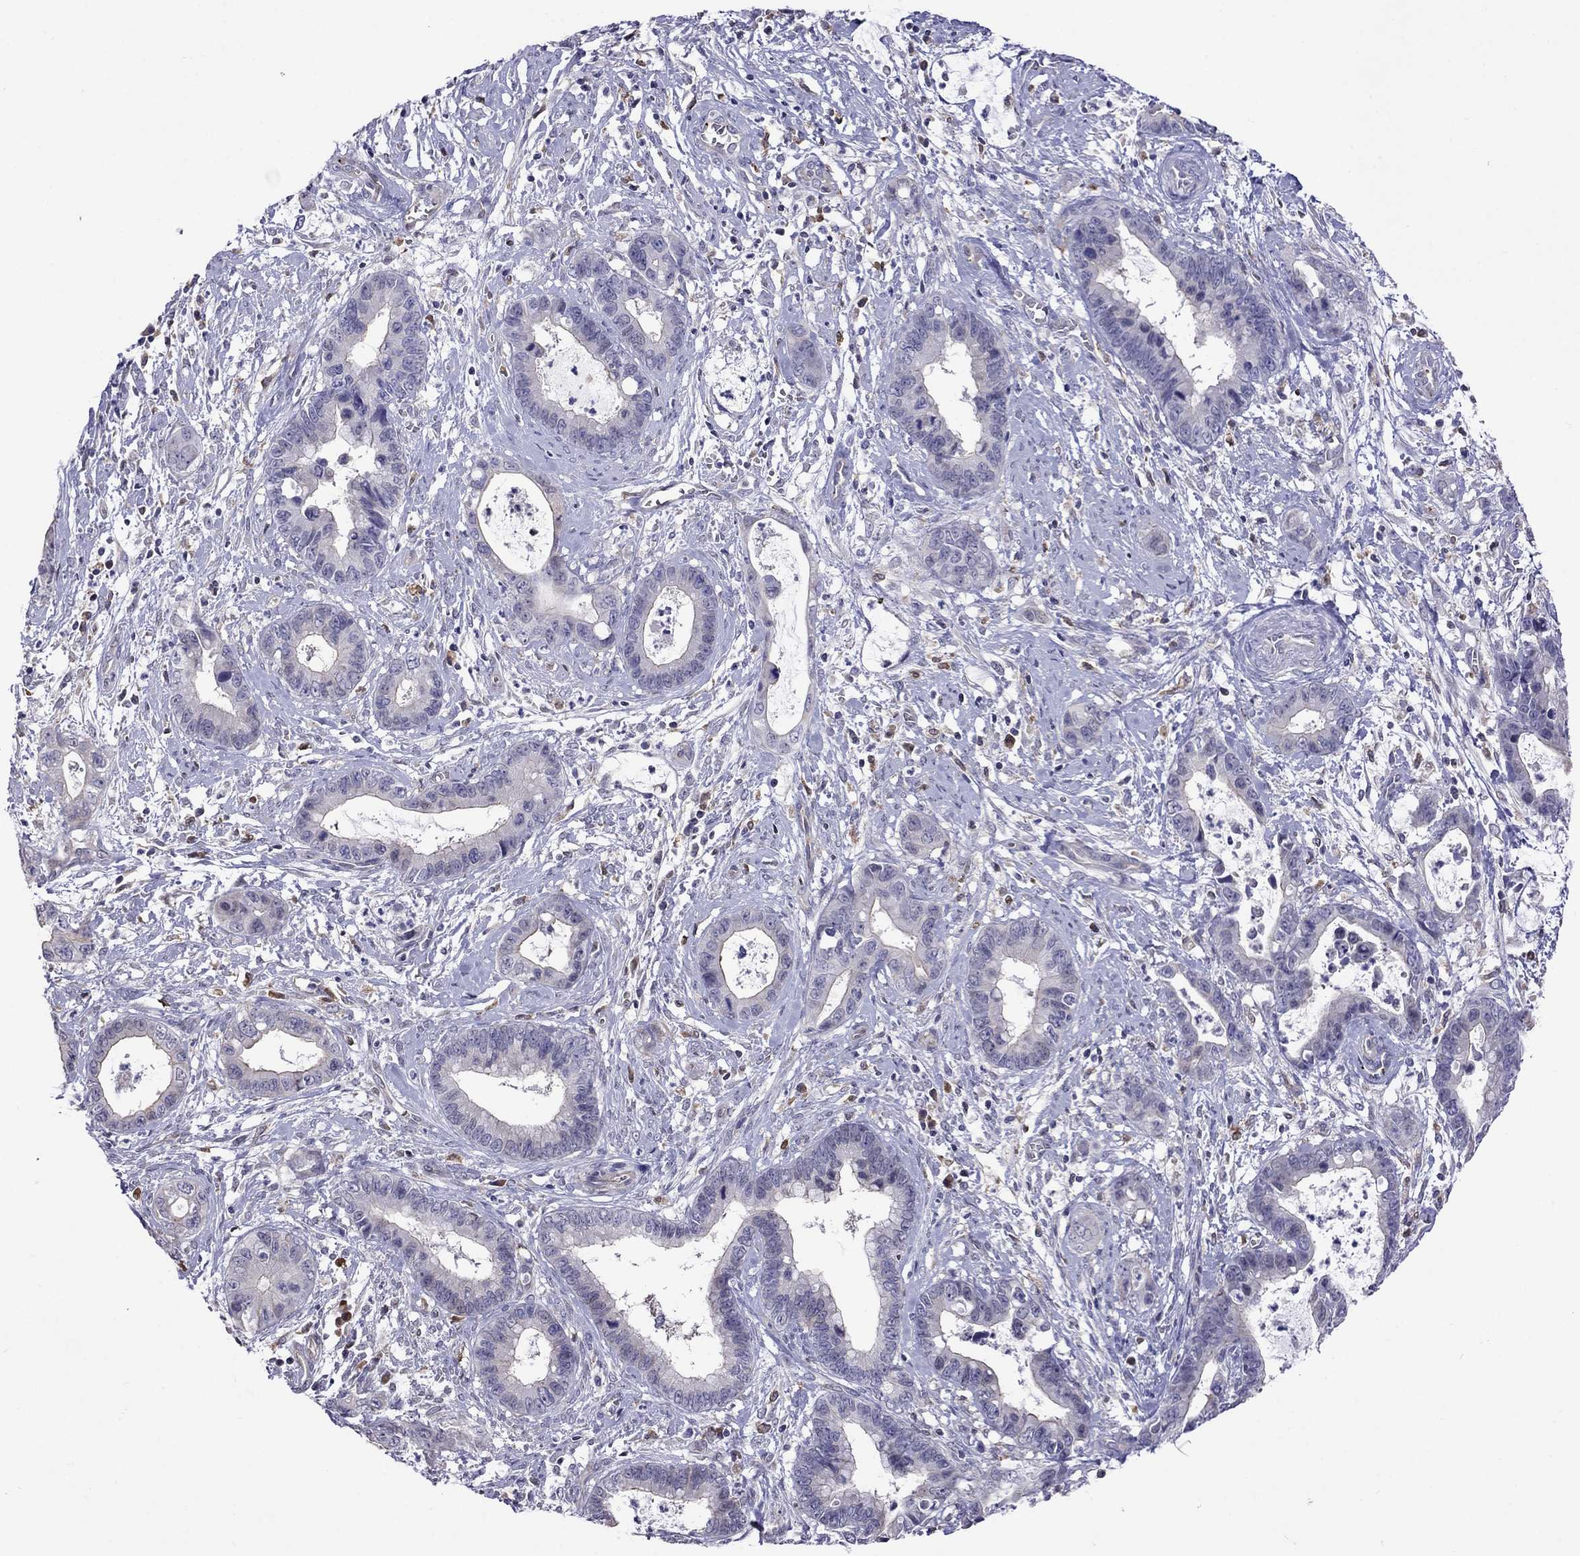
{"staining": {"intensity": "negative", "quantity": "none", "location": "none"}, "tissue": "cervical cancer", "cell_type": "Tumor cells", "image_type": "cancer", "snomed": [{"axis": "morphology", "description": "Adenocarcinoma, NOS"}, {"axis": "topography", "description": "Cervix"}], "caption": "This is a histopathology image of immunohistochemistry (IHC) staining of adenocarcinoma (cervical), which shows no staining in tumor cells.", "gene": "ADAM28", "patient": {"sex": "female", "age": 44}}